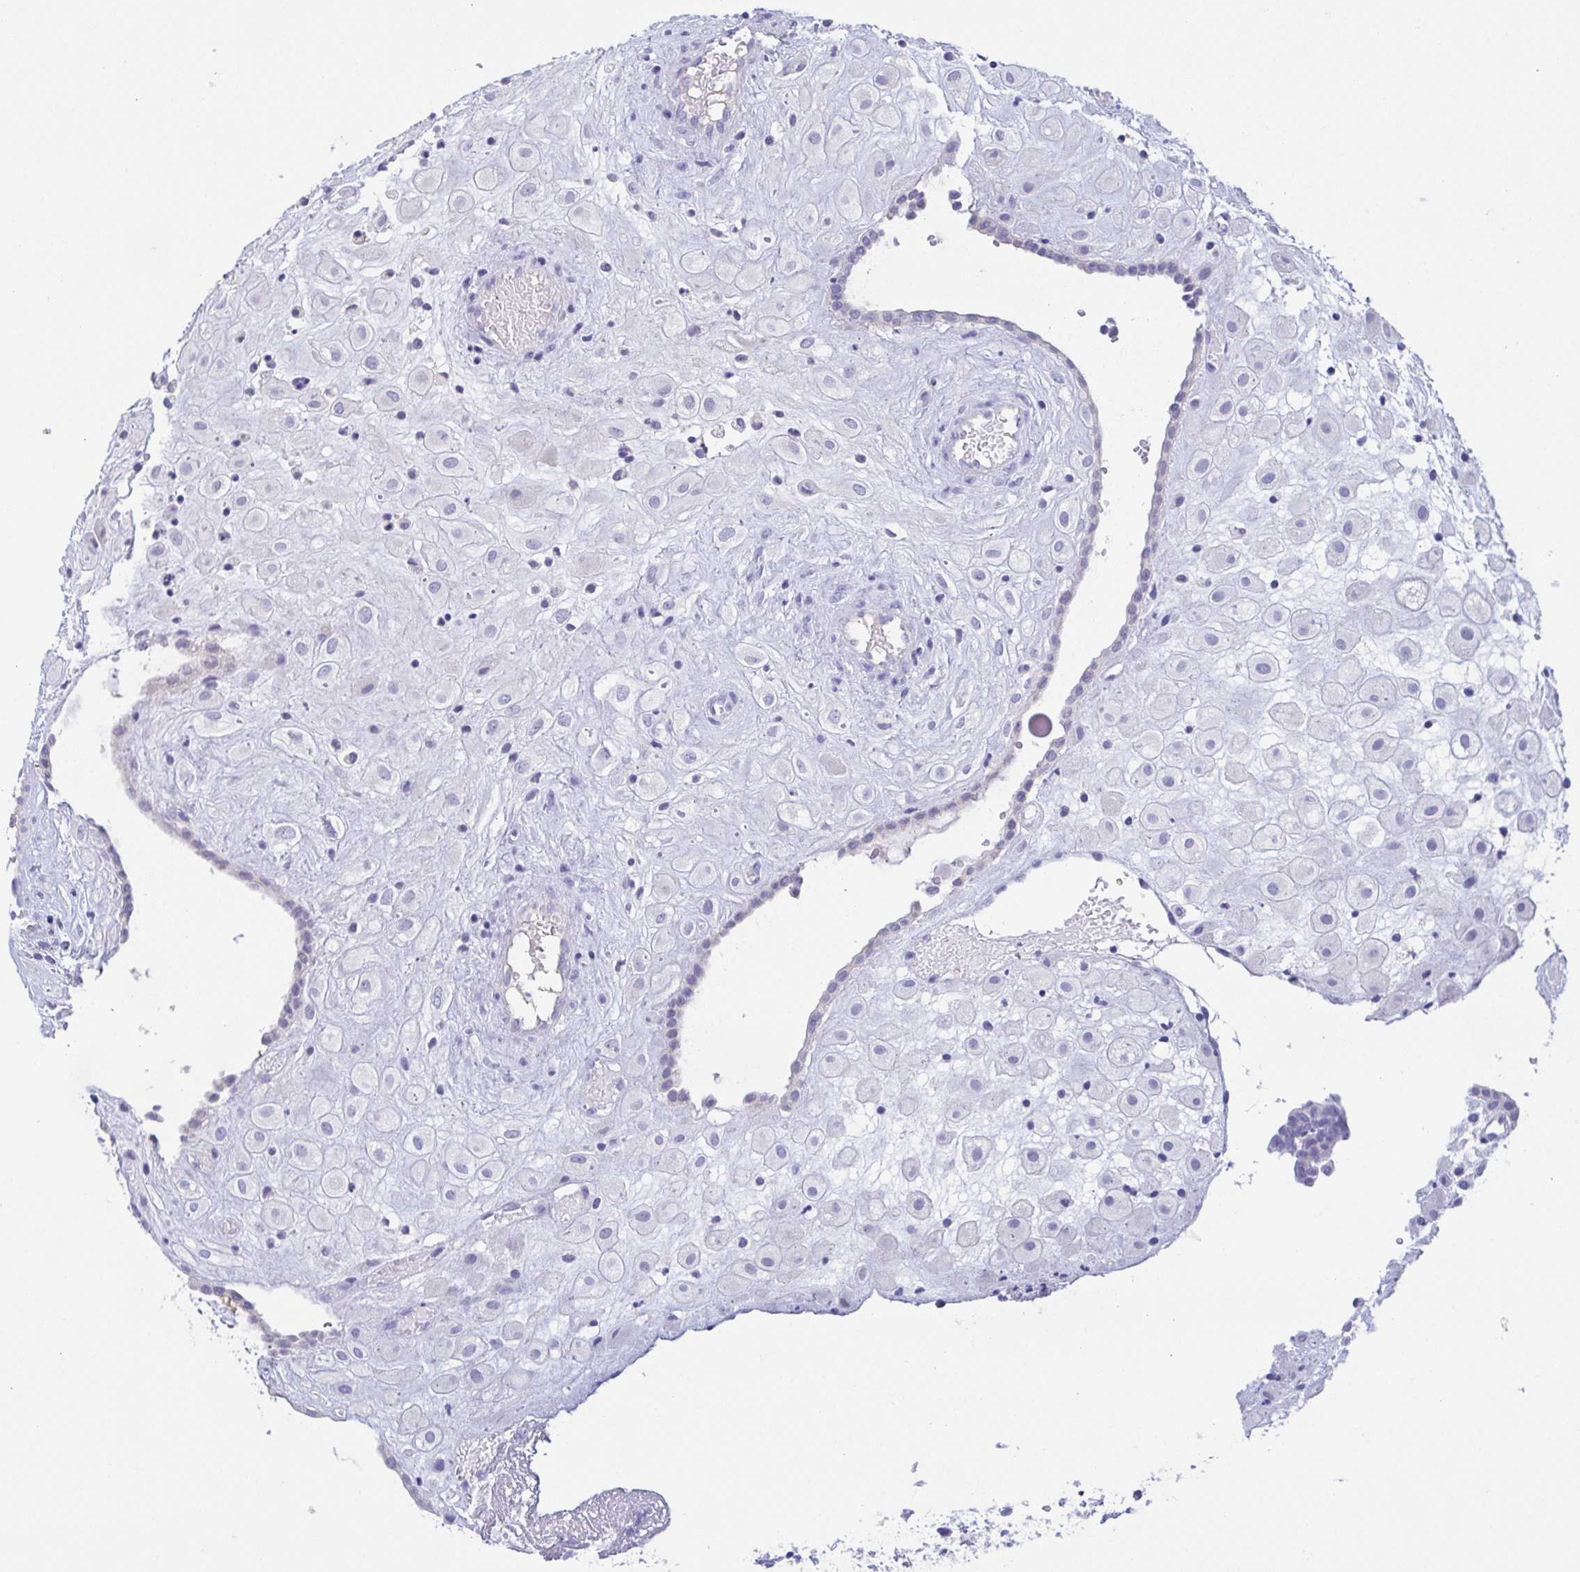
{"staining": {"intensity": "negative", "quantity": "none", "location": "none"}, "tissue": "placenta", "cell_type": "Decidual cells", "image_type": "normal", "snomed": [{"axis": "morphology", "description": "Normal tissue, NOS"}, {"axis": "topography", "description": "Placenta"}], "caption": "An IHC image of normal placenta is shown. There is no staining in decidual cells of placenta. The staining is performed using DAB (3,3'-diaminobenzidine) brown chromogen with nuclei counter-stained in using hematoxylin.", "gene": "TREH", "patient": {"sex": "female", "age": 24}}